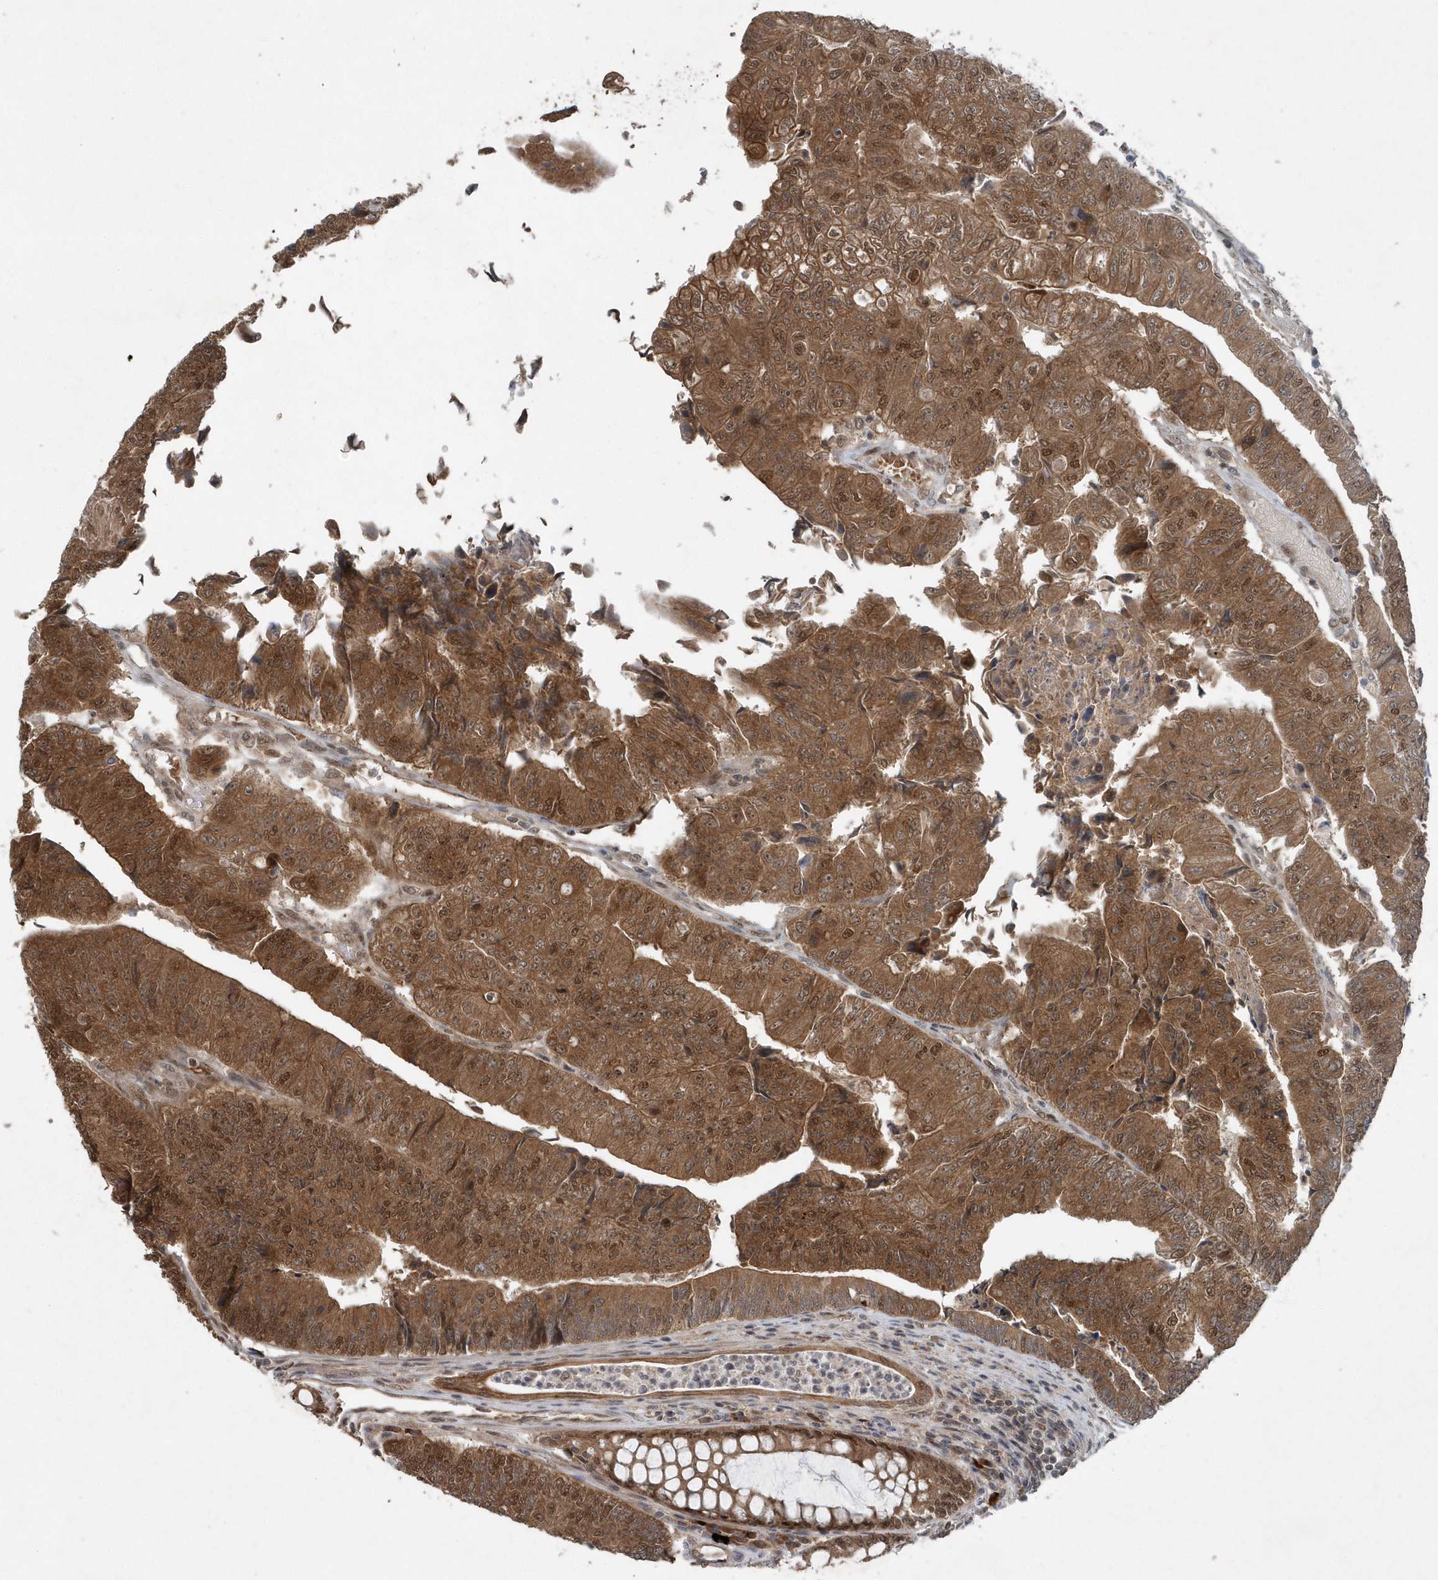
{"staining": {"intensity": "moderate", "quantity": ">75%", "location": "cytoplasmic/membranous,nuclear"}, "tissue": "colorectal cancer", "cell_type": "Tumor cells", "image_type": "cancer", "snomed": [{"axis": "morphology", "description": "Adenocarcinoma, NOS"}, {"axis": "topography", "description": "Colon"}], "caption": "DAB immunohistochemical staining of colorectal adenocarcinoma shows moderate cytoplasmic/membranous and nuclear protein staining in about >75% of tumor cells.", "gene": "QTRT2", "patient": {"sex": "female", "age": 67}}